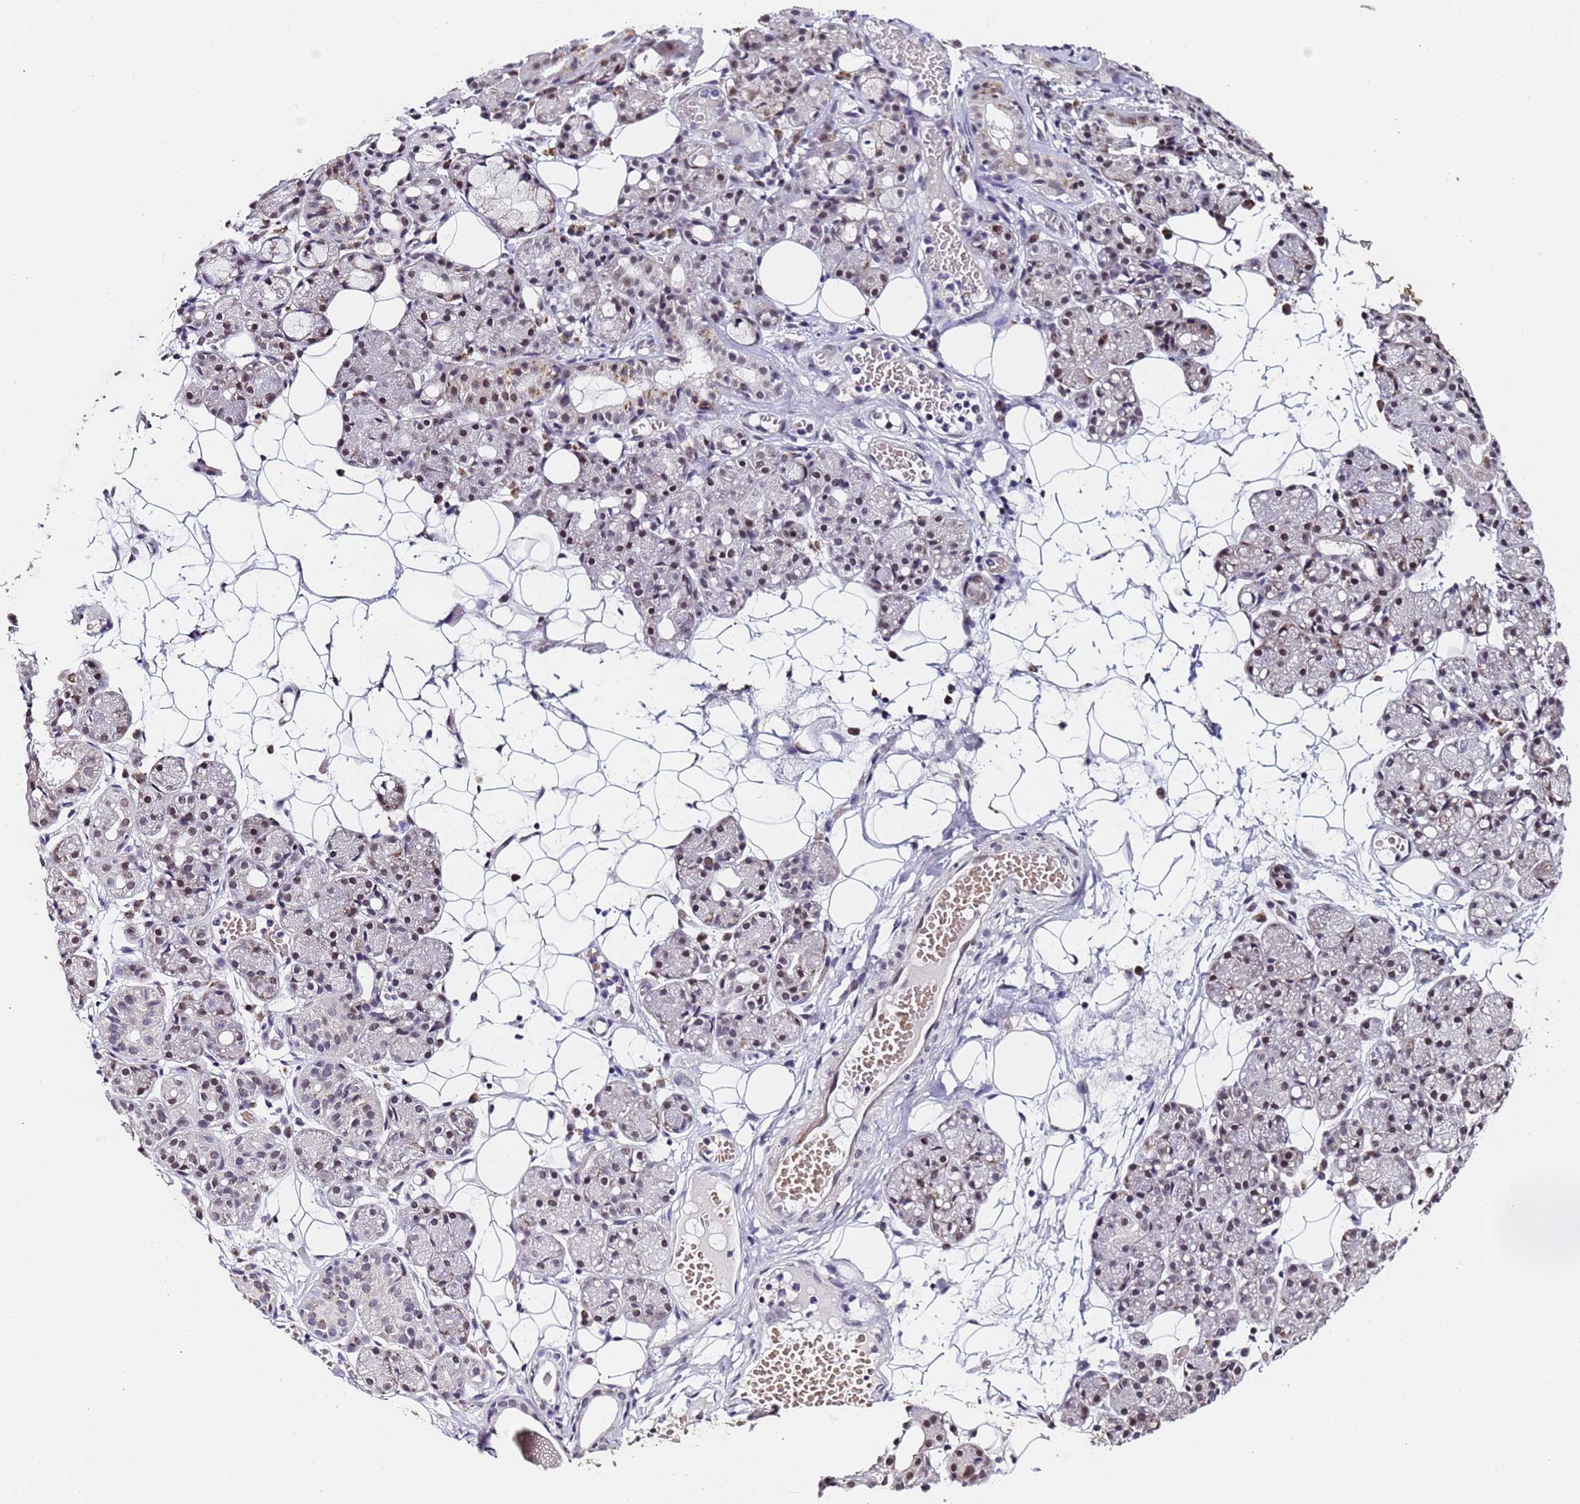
{"staining": {"intensity": "negative", "quantity": "none", "location": "none"}, "tissue": "salivary gland", "cell_type": "Glandular cells", "image_type": "normal", "snomed": [{"axis": "morphology", "description": "Normal tissue, NOS"}, {"axis": "topography", "description": "Salivary gland"}], "caption": "A high-resolution micrograph shows immunohistochemistry staining of normal salivary gland, which displays no significant expression in glandular cells.", "gene": "FNBP4", "patient": {"sex": "male", "age": 63}}